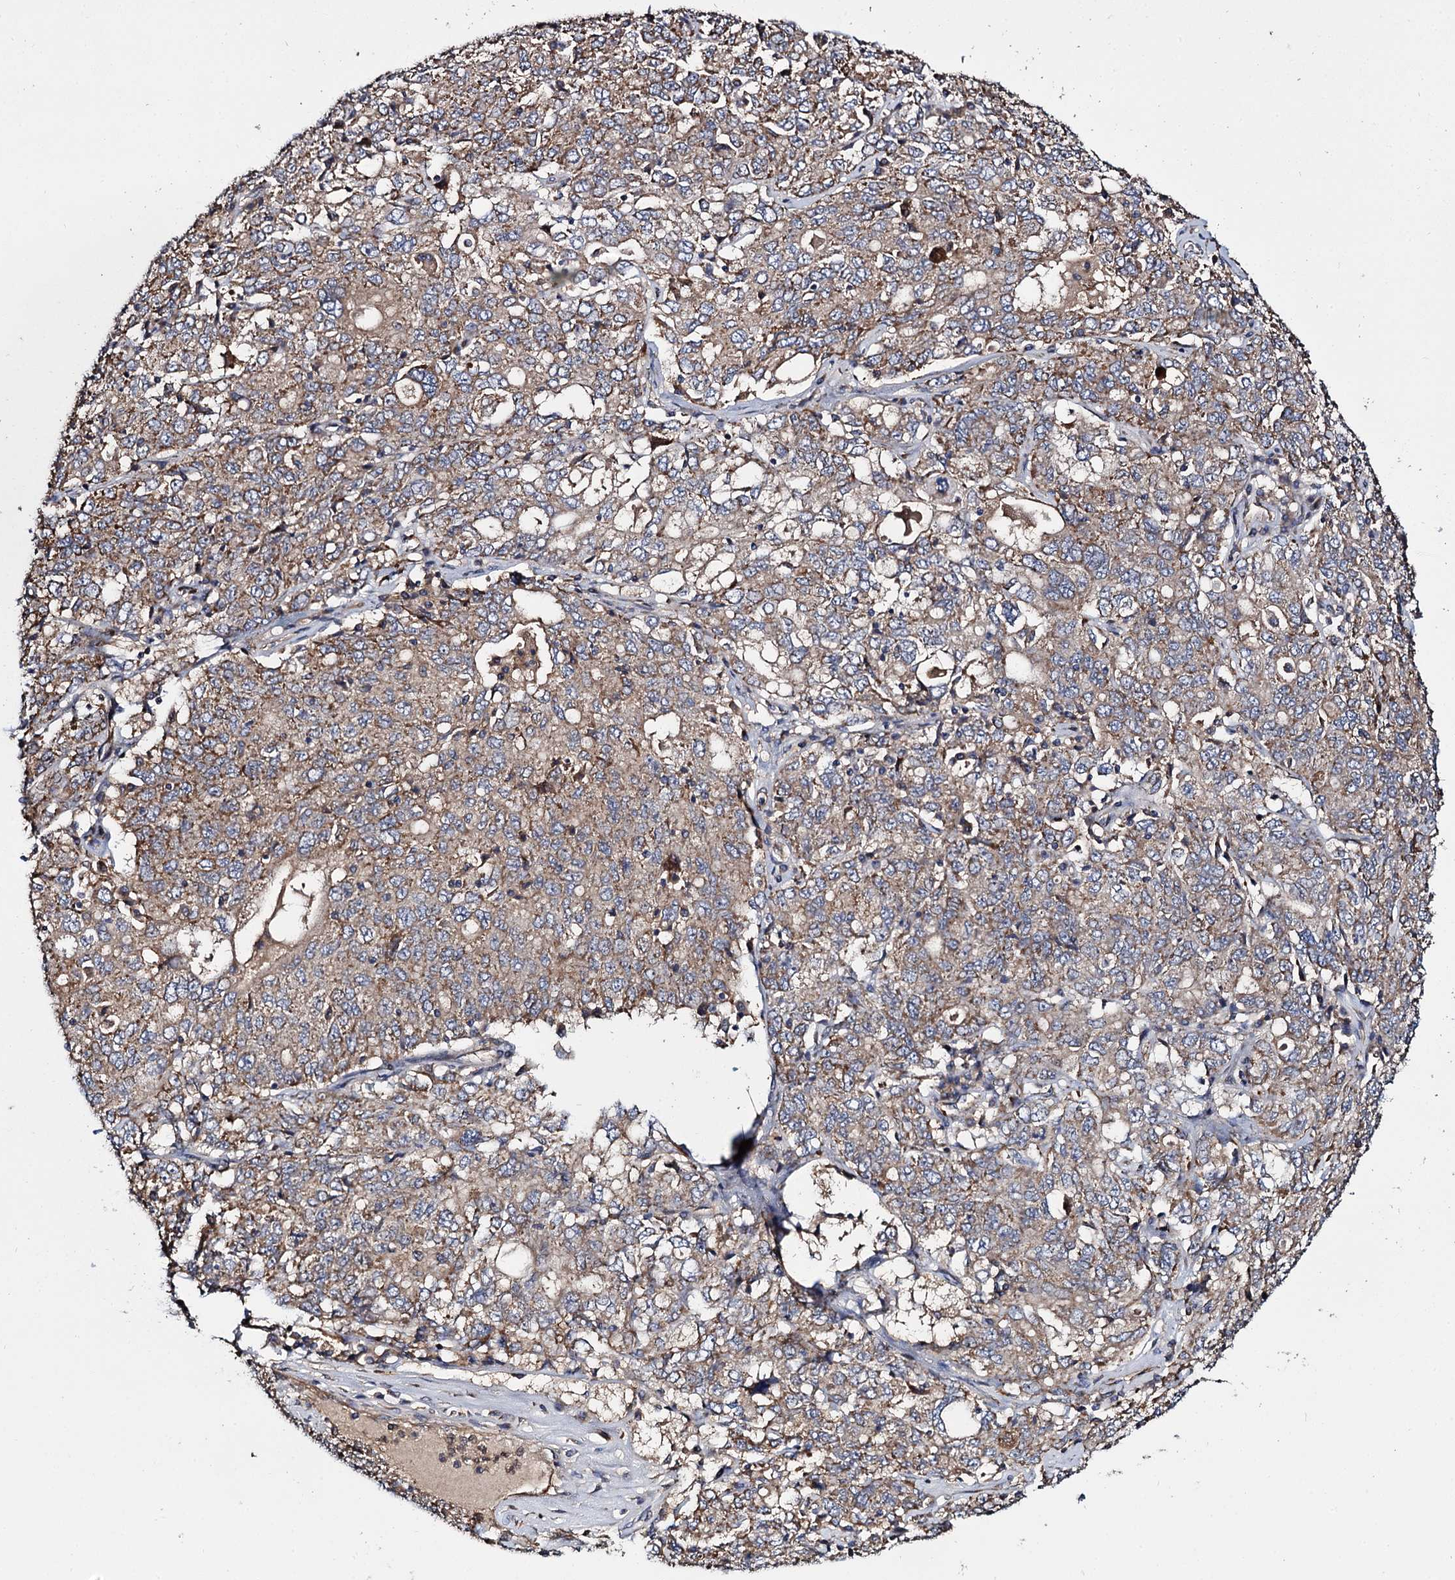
{"staining": {"intensity": "moderate", "quantity": ">75%", "location": "cytoplasmic/membranous"}, "tissue": "ovarian cancer", "cell_type": "Tumor cells", "image_type": "cancer", "snomed": [{"axis": "morphology", "description": "Carcinoma, endometroid"}, {"axis": "topography", "description": "Ovary"}], "caption": "Immunohistochemistry (DAB (3,3'-diaminobenzidine)) staining of human ovarian endometroid carcinoma exhibits moderate cytoplasmic/membranous protein expression in approximately >75% of tumor cells.", "gene": "CEP192", "patient": {"sex": "female", "age": 62}}